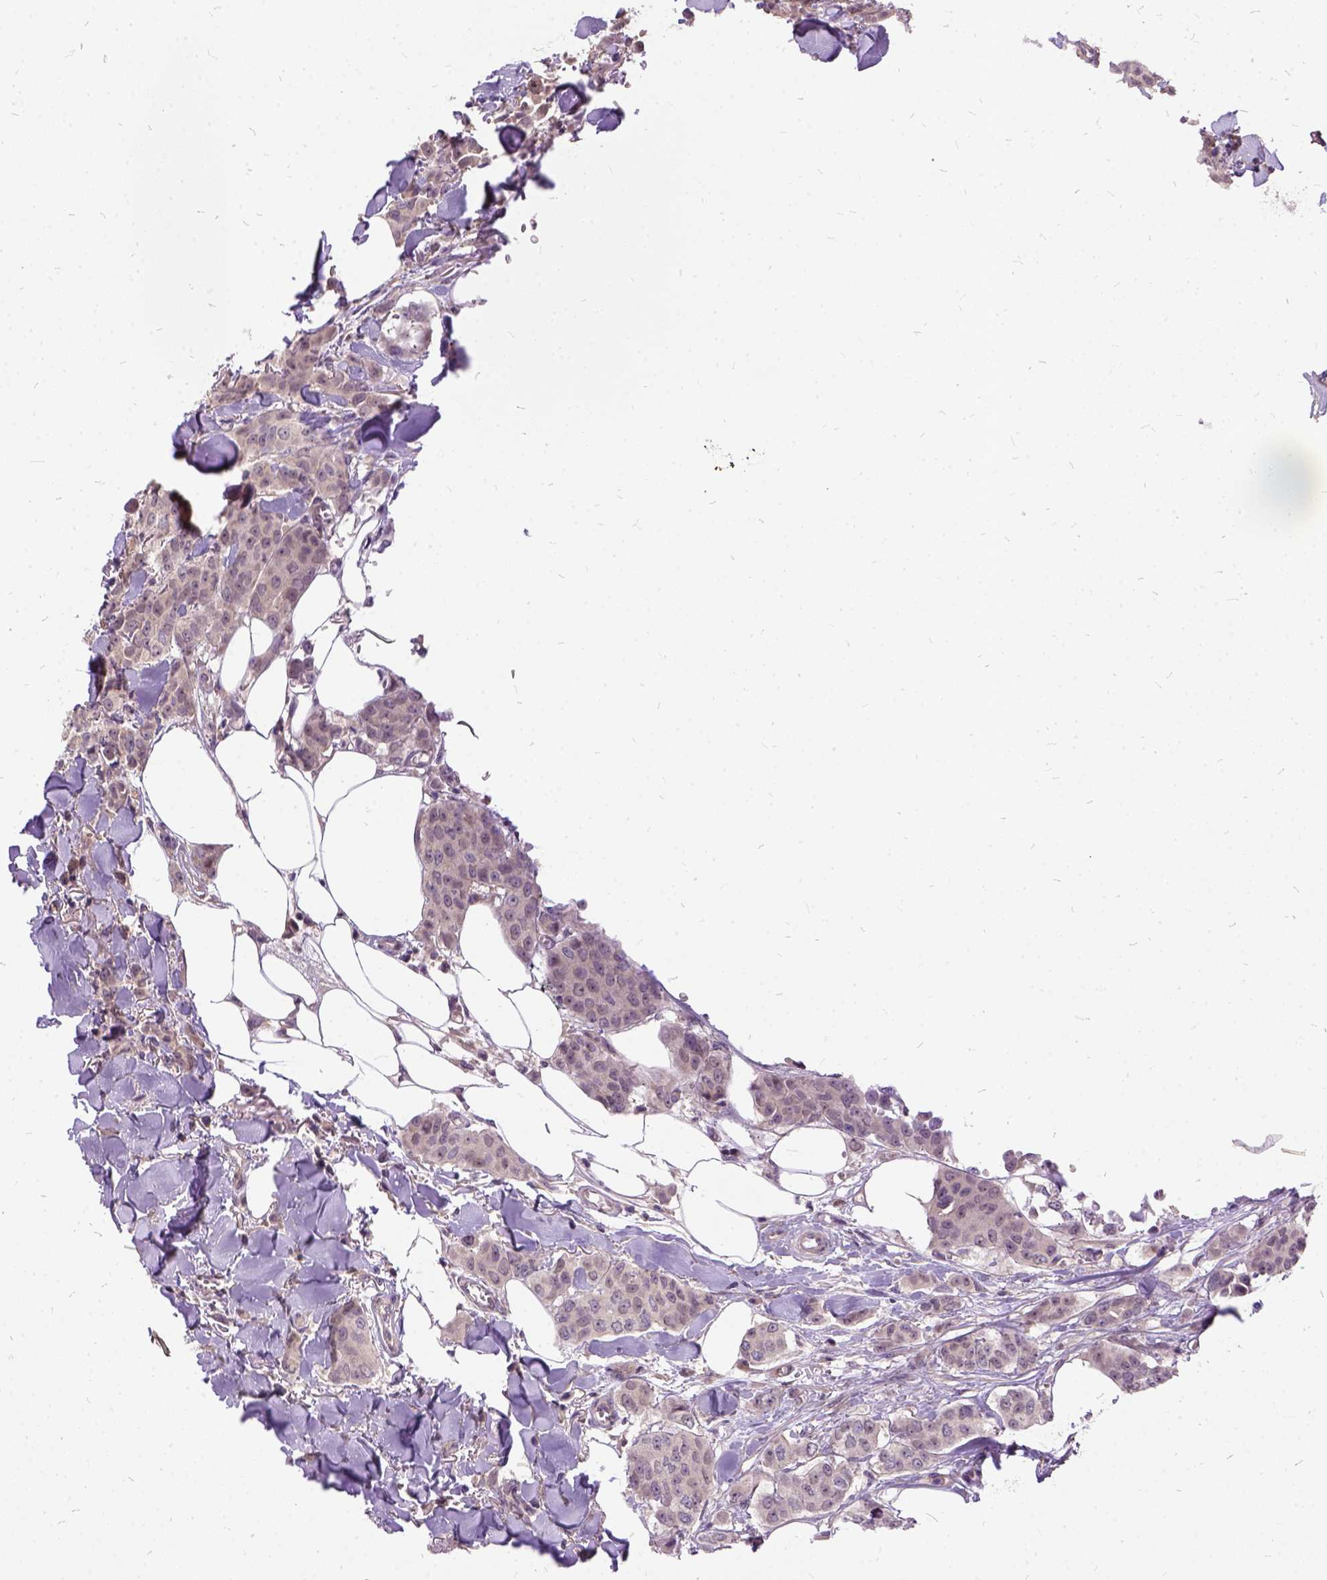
{"staining": {"intensity": "negative", "quantity": "none", "location": "none"}, "tissue": "breast cancer", "cell_type": "Tumor cells", "image_type": "cancer", "snomed": [{"axis": "morphology", "description": "Duct carcinoma"}, {"axis": "topography", "description": "Breast"}], "caption": "There is no significant expression in tumor cells of breast intraductal carcinoma. (DAB (3,3'-diaminobenzidine) immunohistochemistry (IHC), high magnification).", "gene": "ILRUN", "patient": {"sex": "female", "age": 94}}